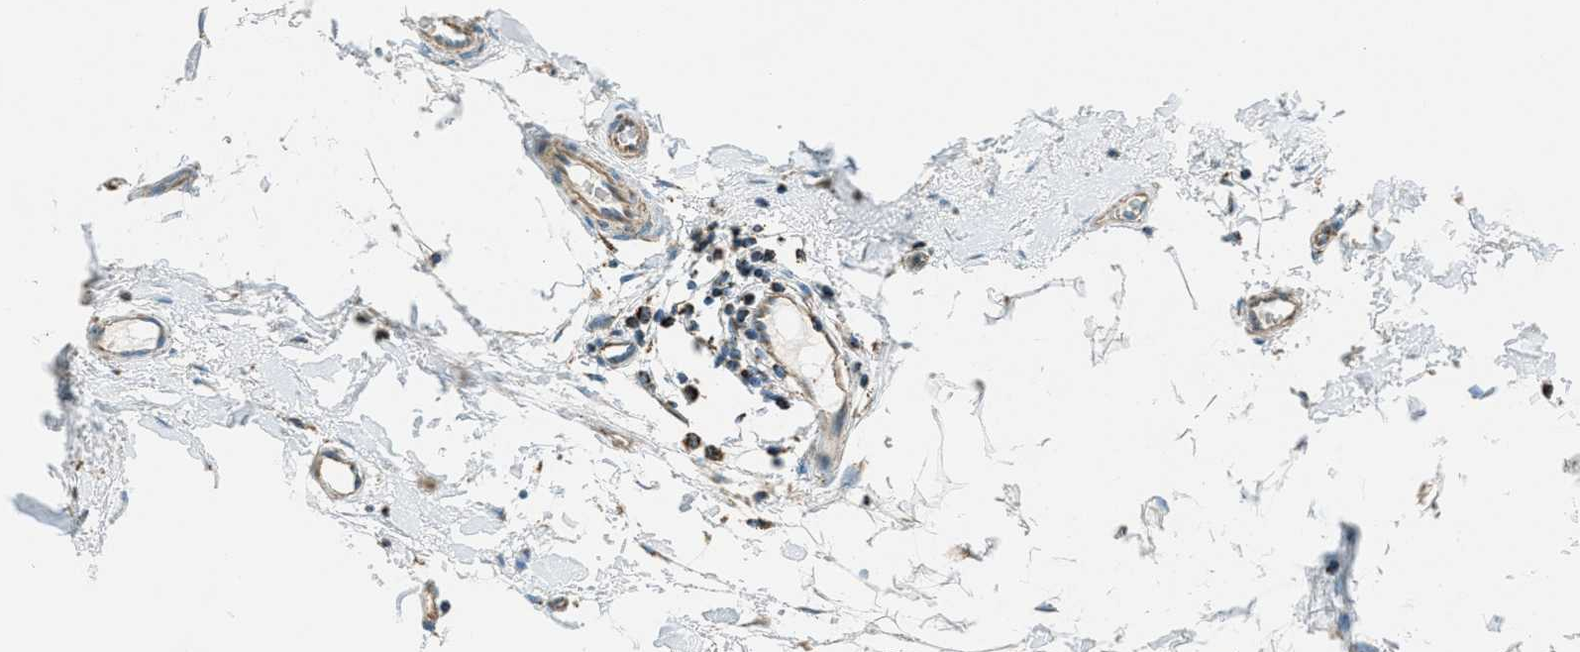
{"staining": {"intensity": "moderate", "quantity": ">75%", "location": "cytoplasmic/membranous"}, "tissue": "breast cancer", "cell_type": "Tumor cells", "image_type": "cancer", "snomed": [{"axis": "morphology", "description": "Lobular carcinoma"}, {"axis": "topography", "description": "Skin"}, {"axis": "topography", "description": "Breast"}], "caption": "Protein expression analysis of breast cancer shows moderate cytoplasmic/membranous positivity in approximately >75% of tumor cells. The protein is shown in brown color, while the nuclei are stained blue.", "gene": "CHST15", "patient": {"sex": "female", "age": 46}}